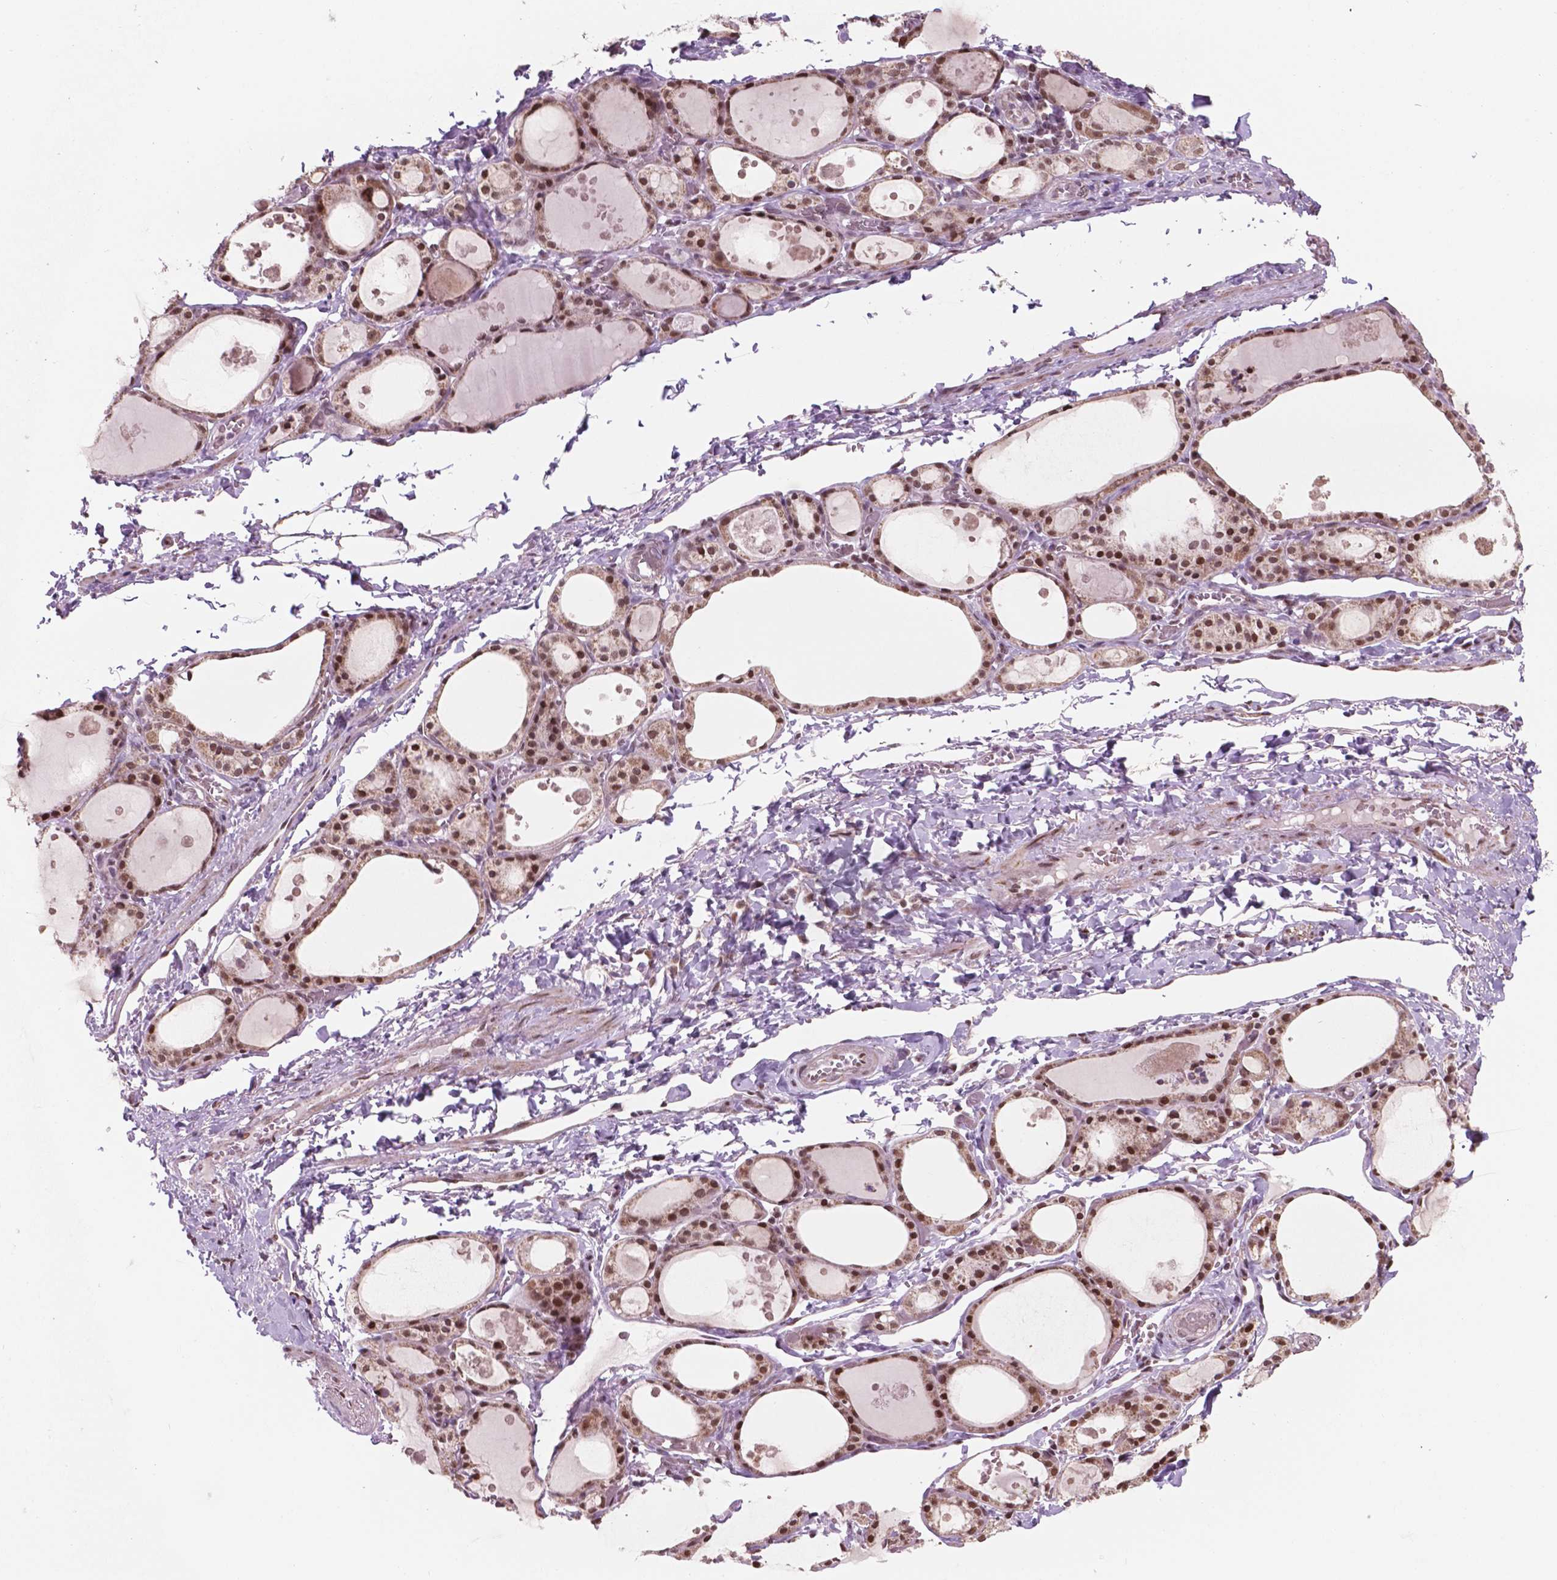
{"staining": {"intensity": "strong", "quantity": ">75%", "location": "cytoplasmic/membranous,nuclear"}, "tissue": "thyroid gland", "cell_type": "Glandular cells", "image_type": "normal", "snomed": [{"axis": "morphology", "description": "Normal tissue, NOS"}, {"axis": "topography", "description": "Thyroid gland"}], "caption": "IHC (DAB) staining of benign human thyroid gland exhibits strong cytoplasmic/membranous,nuclear protein expression in approximately >75% of glandular cells. The staining was performed using DAB to visualize the protein expression in brown, while the nuclei were stained in blue with hematoxylin (Magnification: 20x).", "gene": "NDUFA10", "patient": {"sex": "male", "age": 68}}